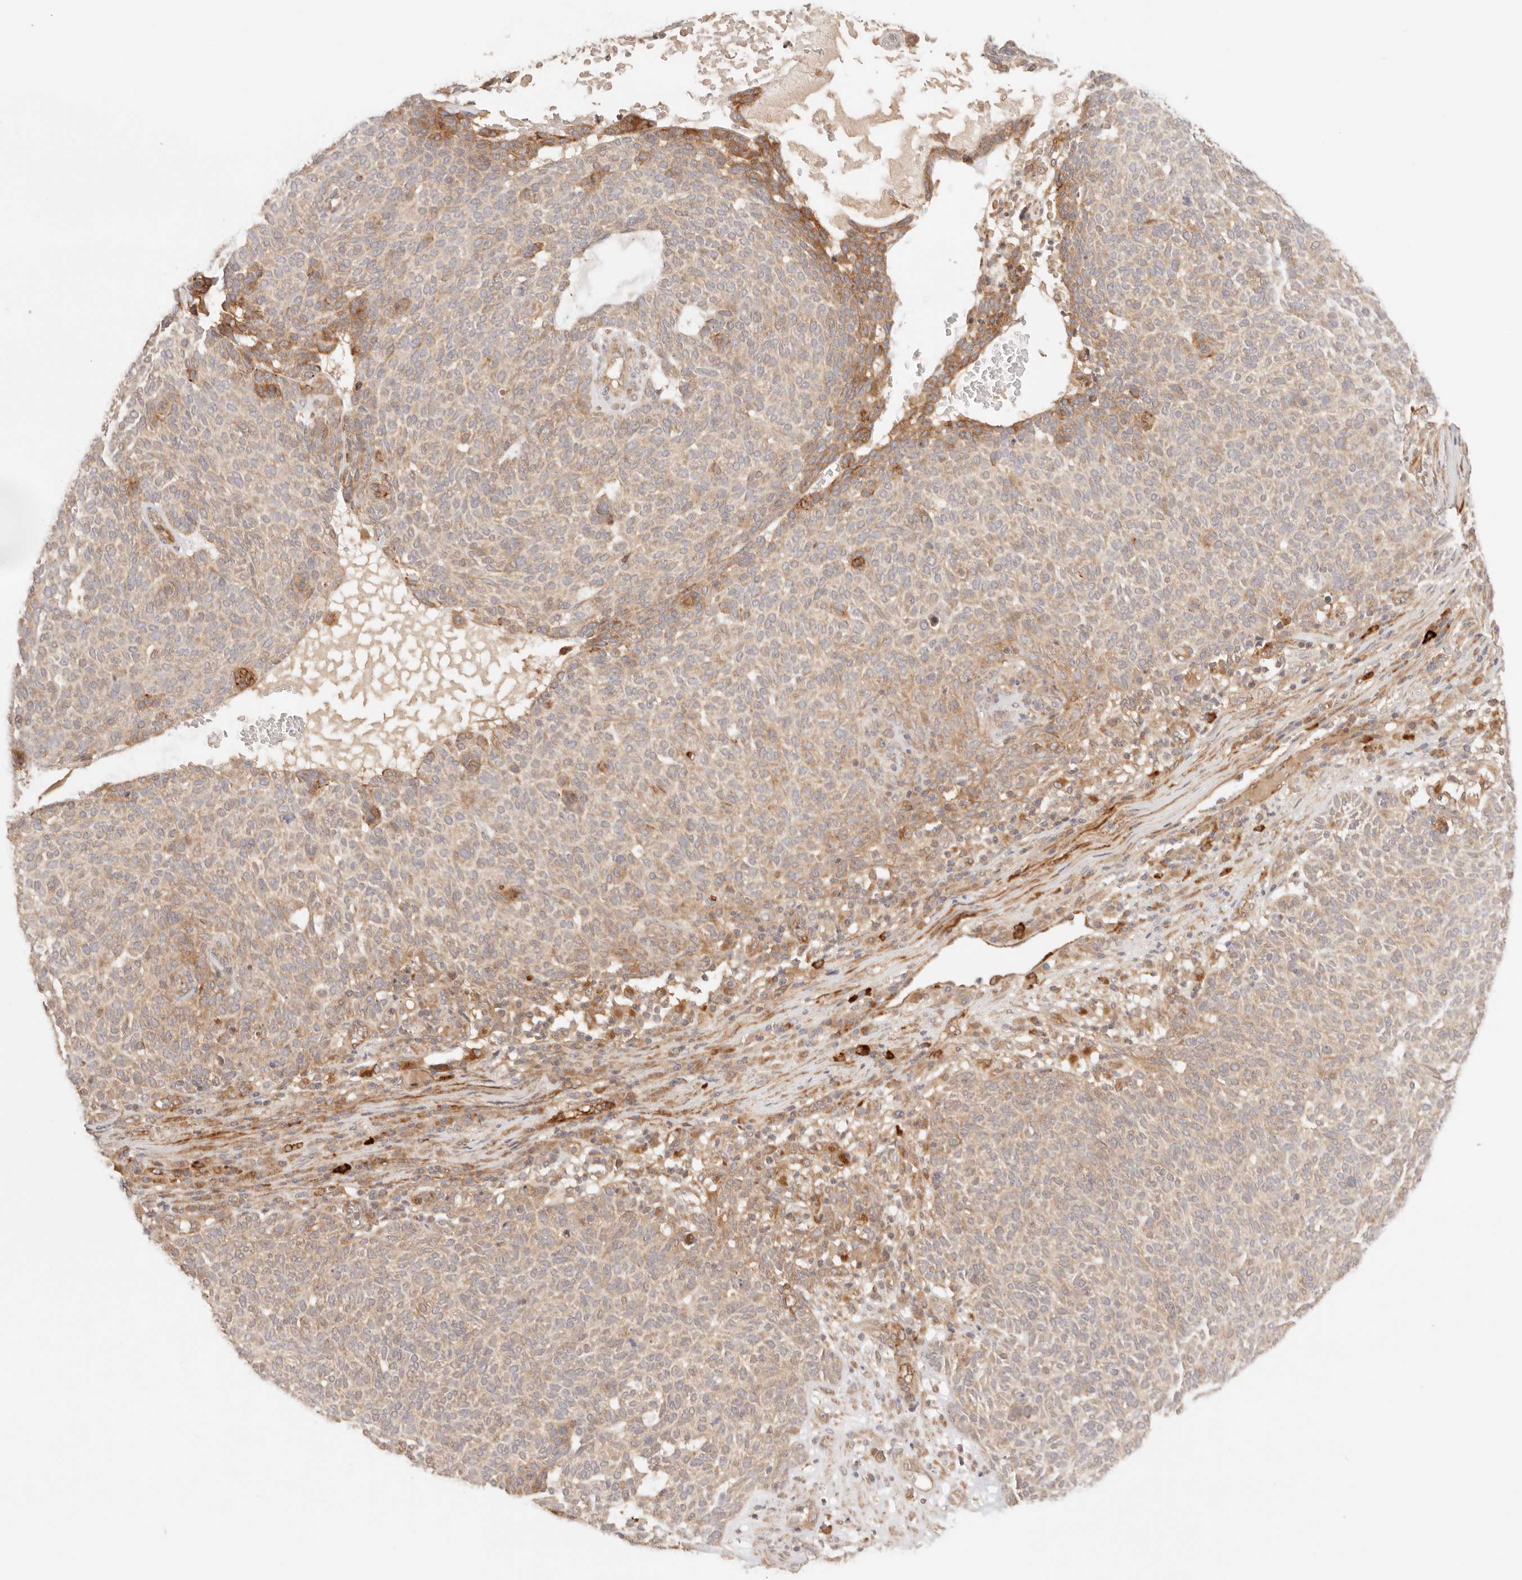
{"staining": {"intensity": "moderate", "quantity": ">75%", "location": "cytoplasmic/membranous"}, "tissue": "skin cancer", "cell_type": "Tumor cells", "image_type": "cancer", "snomed": [{"axis": "morphology", "description": "Squamous cell carcinoma, NOS"}, {"axis": "topography", "description": "Skin"}], "caption": "Immunohistochemical staining of human skin cancer reveals moderate cytoplasmic/membranous protein staining in approximately >75% of tumor cells. Immunohistochemistry (ihc) stains the protein in brown and the nuclei are stained blue.", "gene": "IL1R2", "patient": {"sex": "female", "age": 90}}